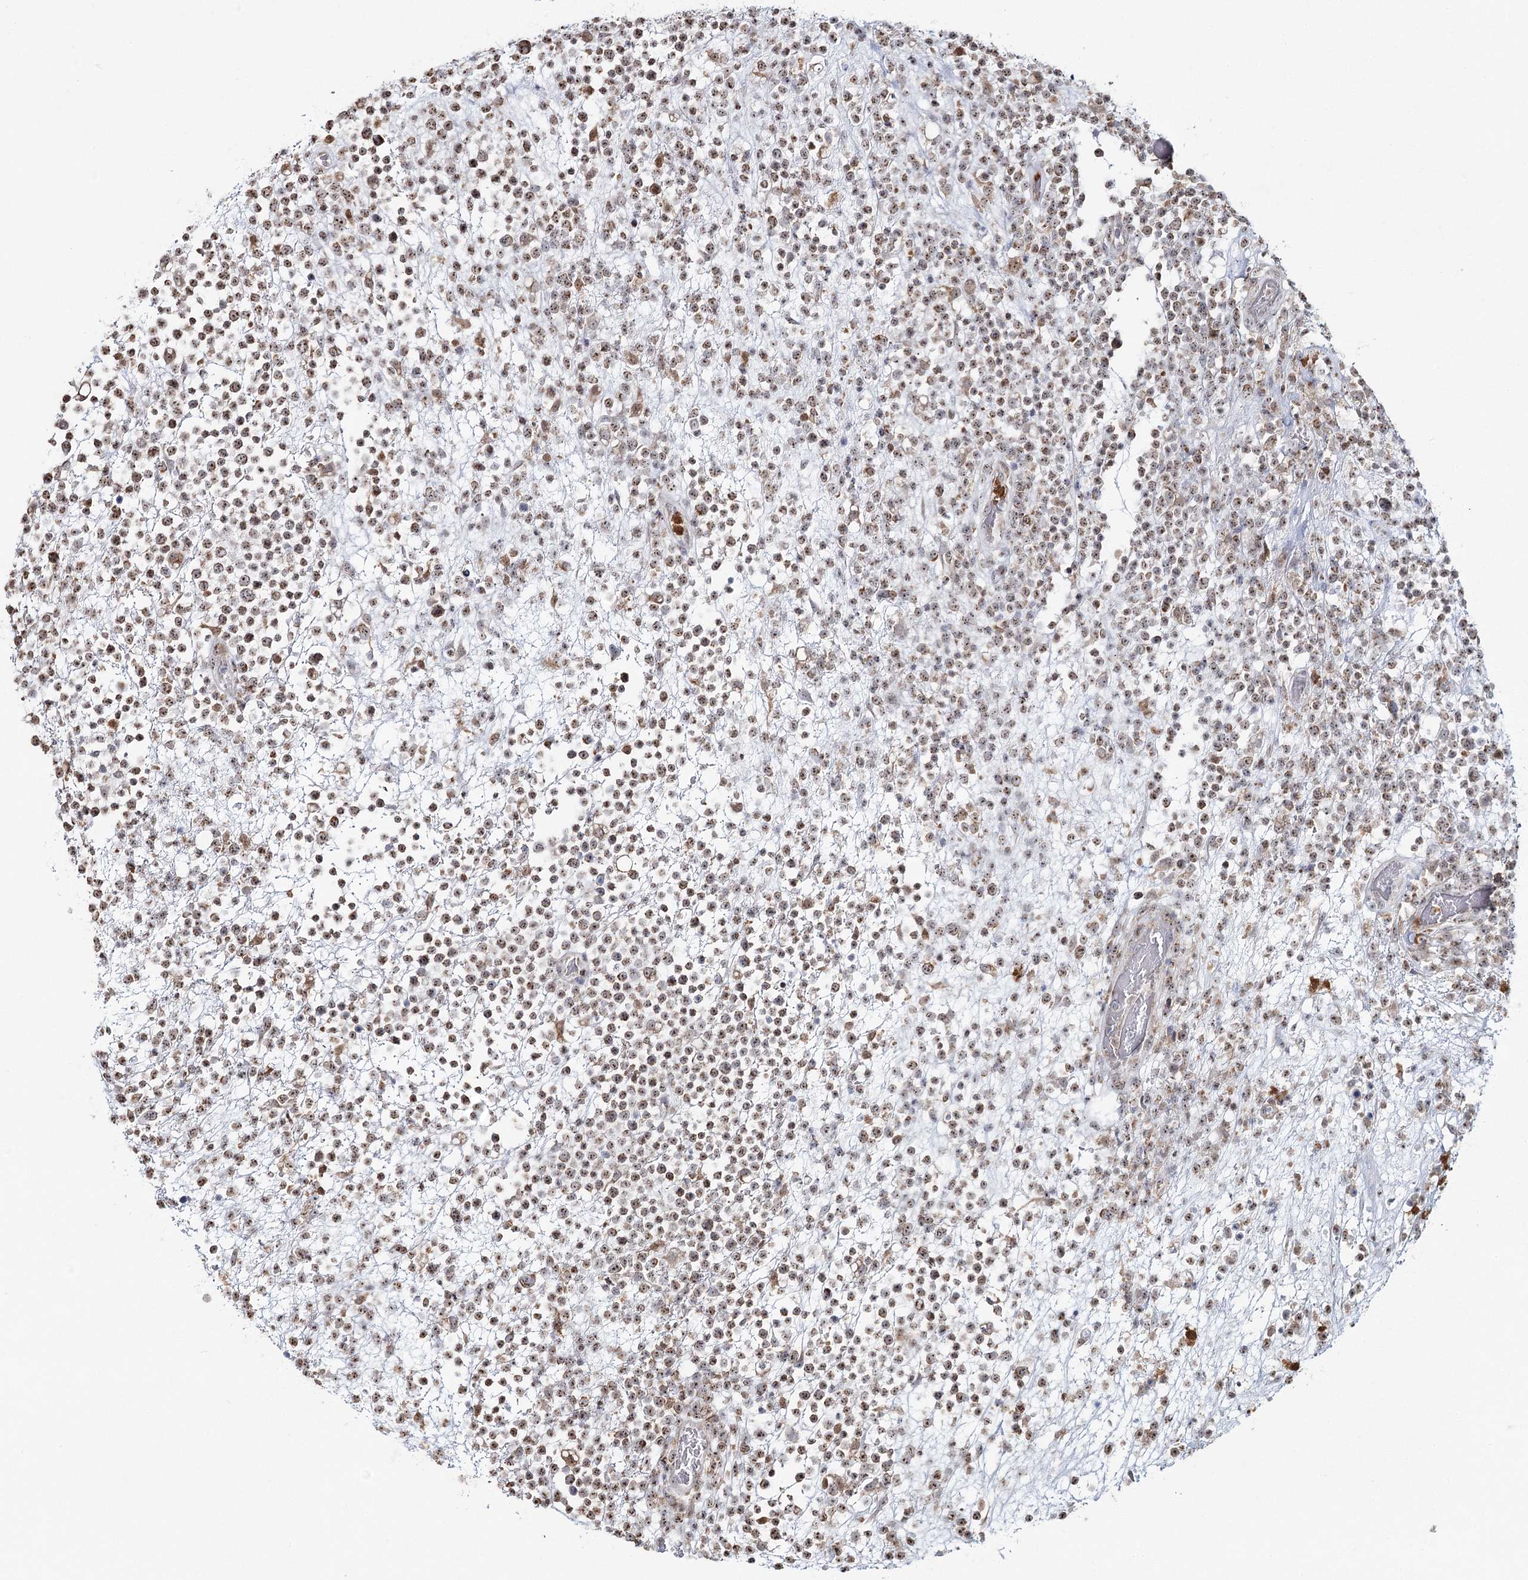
{"staining": {"intensity": "moderate", "quantity": ">75%", "location": "nuclear"}, "tissue": "lymphoma", "cell_type": "Tumor cells", "image_type": "cancer", "snomed": [{"axis": "morphology", "description": "Malignant lymphoma, non-Hodgkin's type, High grade"}, {"axis": "topography", "description": "Colon"}], "caption": "The image reveals a brown stain indicating the presence of a protein in the nuclear of tumor cells in lymphoma.", "gene": "ATAD1", "patient": {"sex": "female", "age": 53}}